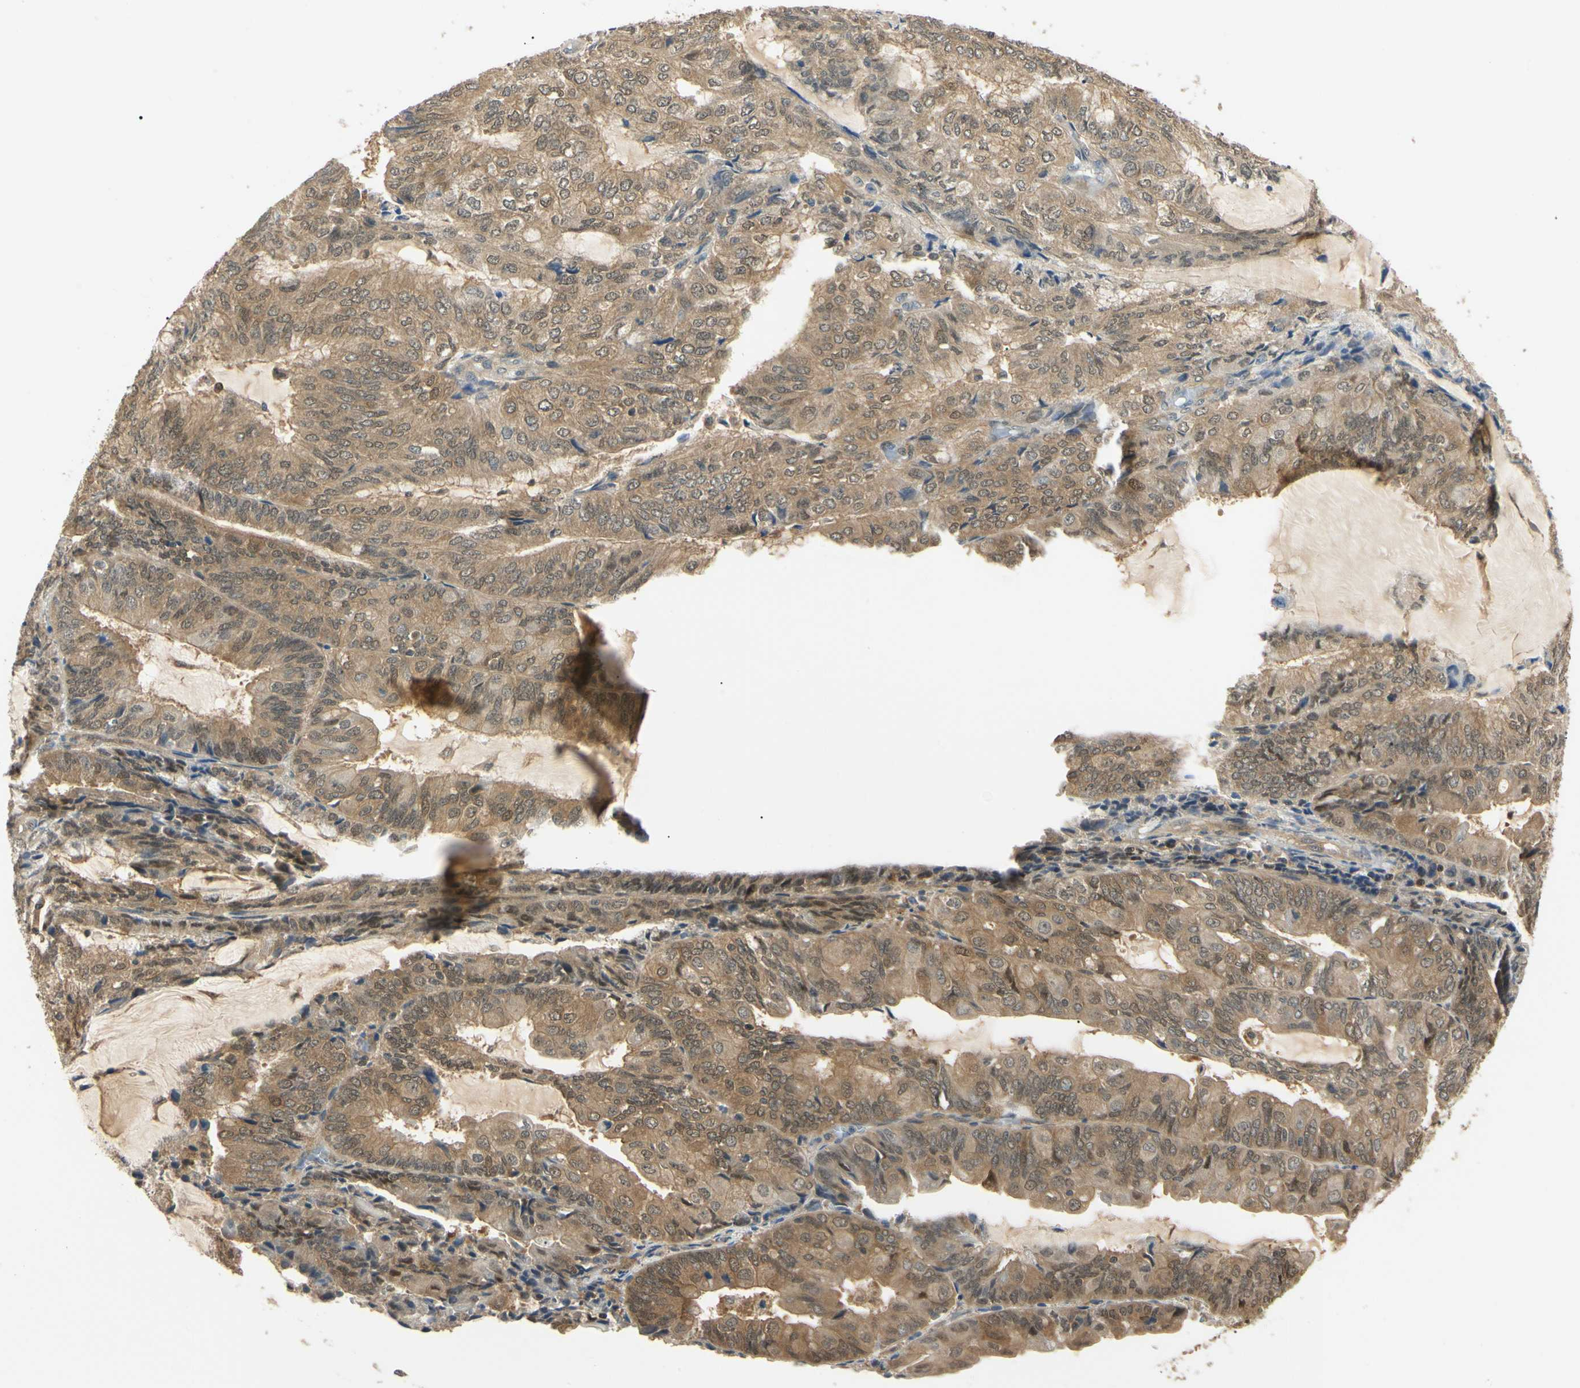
{"staining": {"intensity": "moderate", "quantity": ">75%", "location": "cytoplasmic/membranous,nuclear"}, "tissue": "endometrial cancer", "cell_type": "Tumor cells", "image_type": "cancer", "snomed": [{"axis": "morphology", "description": "Adenocarcinoma, NOS"}, {"axis": "topography", "description": "Endometrium"}], "caption": "The immunohistochemical stain shows moderate cytoplasmic/membranous and nuclear expression in tumor cells of endometrial cancer (adenocarcinoma) tissue.", "gene": "UBE2Z", "patient": {"sex": "female", "age": 81}}